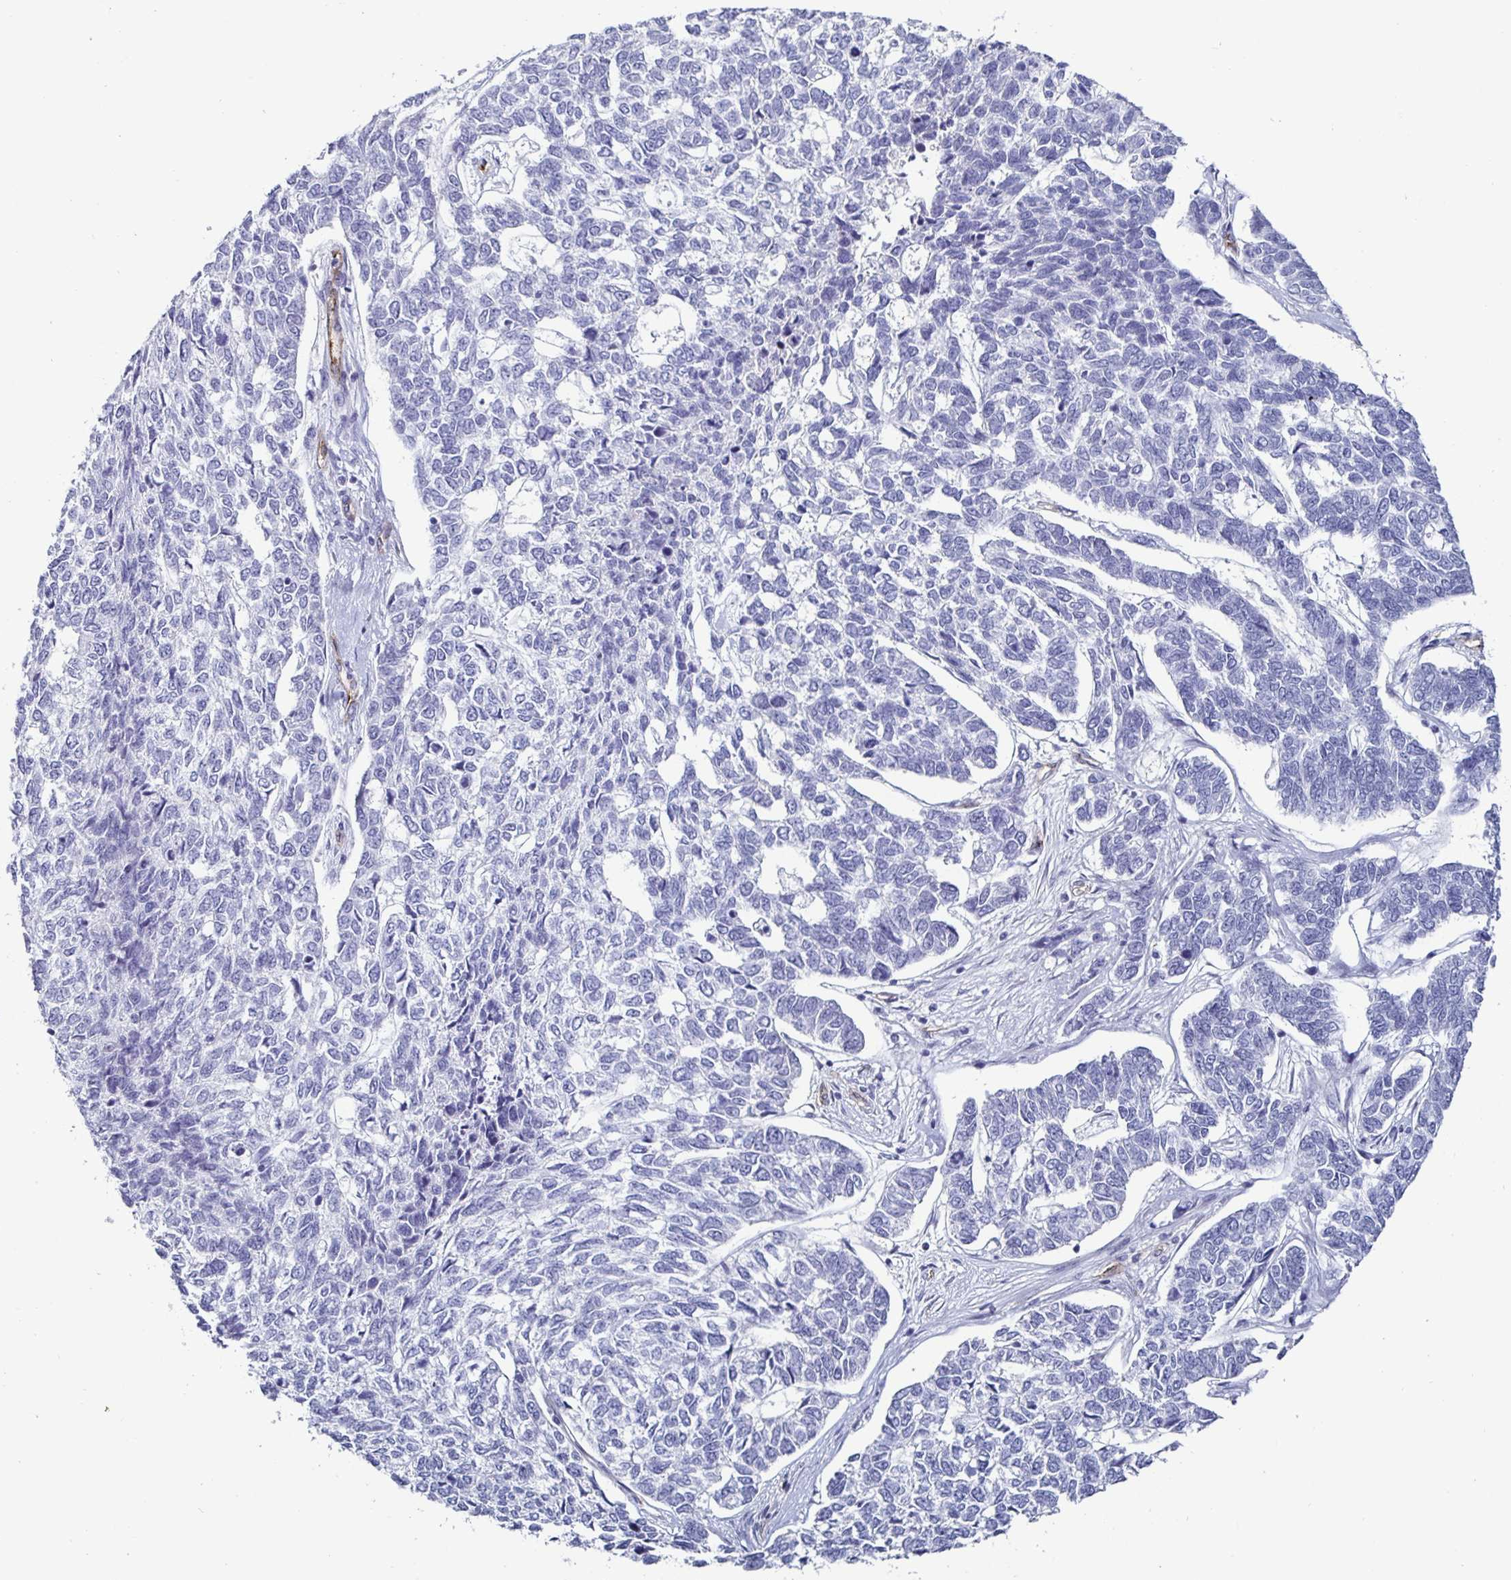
{"staining": {"intensity": "negative", "quantity": "none", "location": "none"}, "tissue": "skin cancer", "cell_type": "Tumor cells", "image_type": "cancer", "snomed": [{"axis": "morphology", "description": "Basal cell carcinoma"}, {"axis": "topography", "description": "Skin"}], "caption": "DAB (3,3'-diaminobenzidine) immunohistochemical staining of human basal cell carcinoma (skin) exhibits no significant positivity in tumor cells. The staining was performed using DAB to visualize the protein expression in brown, while the nuclei were stained in blue with hematoxylin (Magnification: 20x).", "gene": "ACSBG2", "patient": {"sex": "female", "age": 65}}